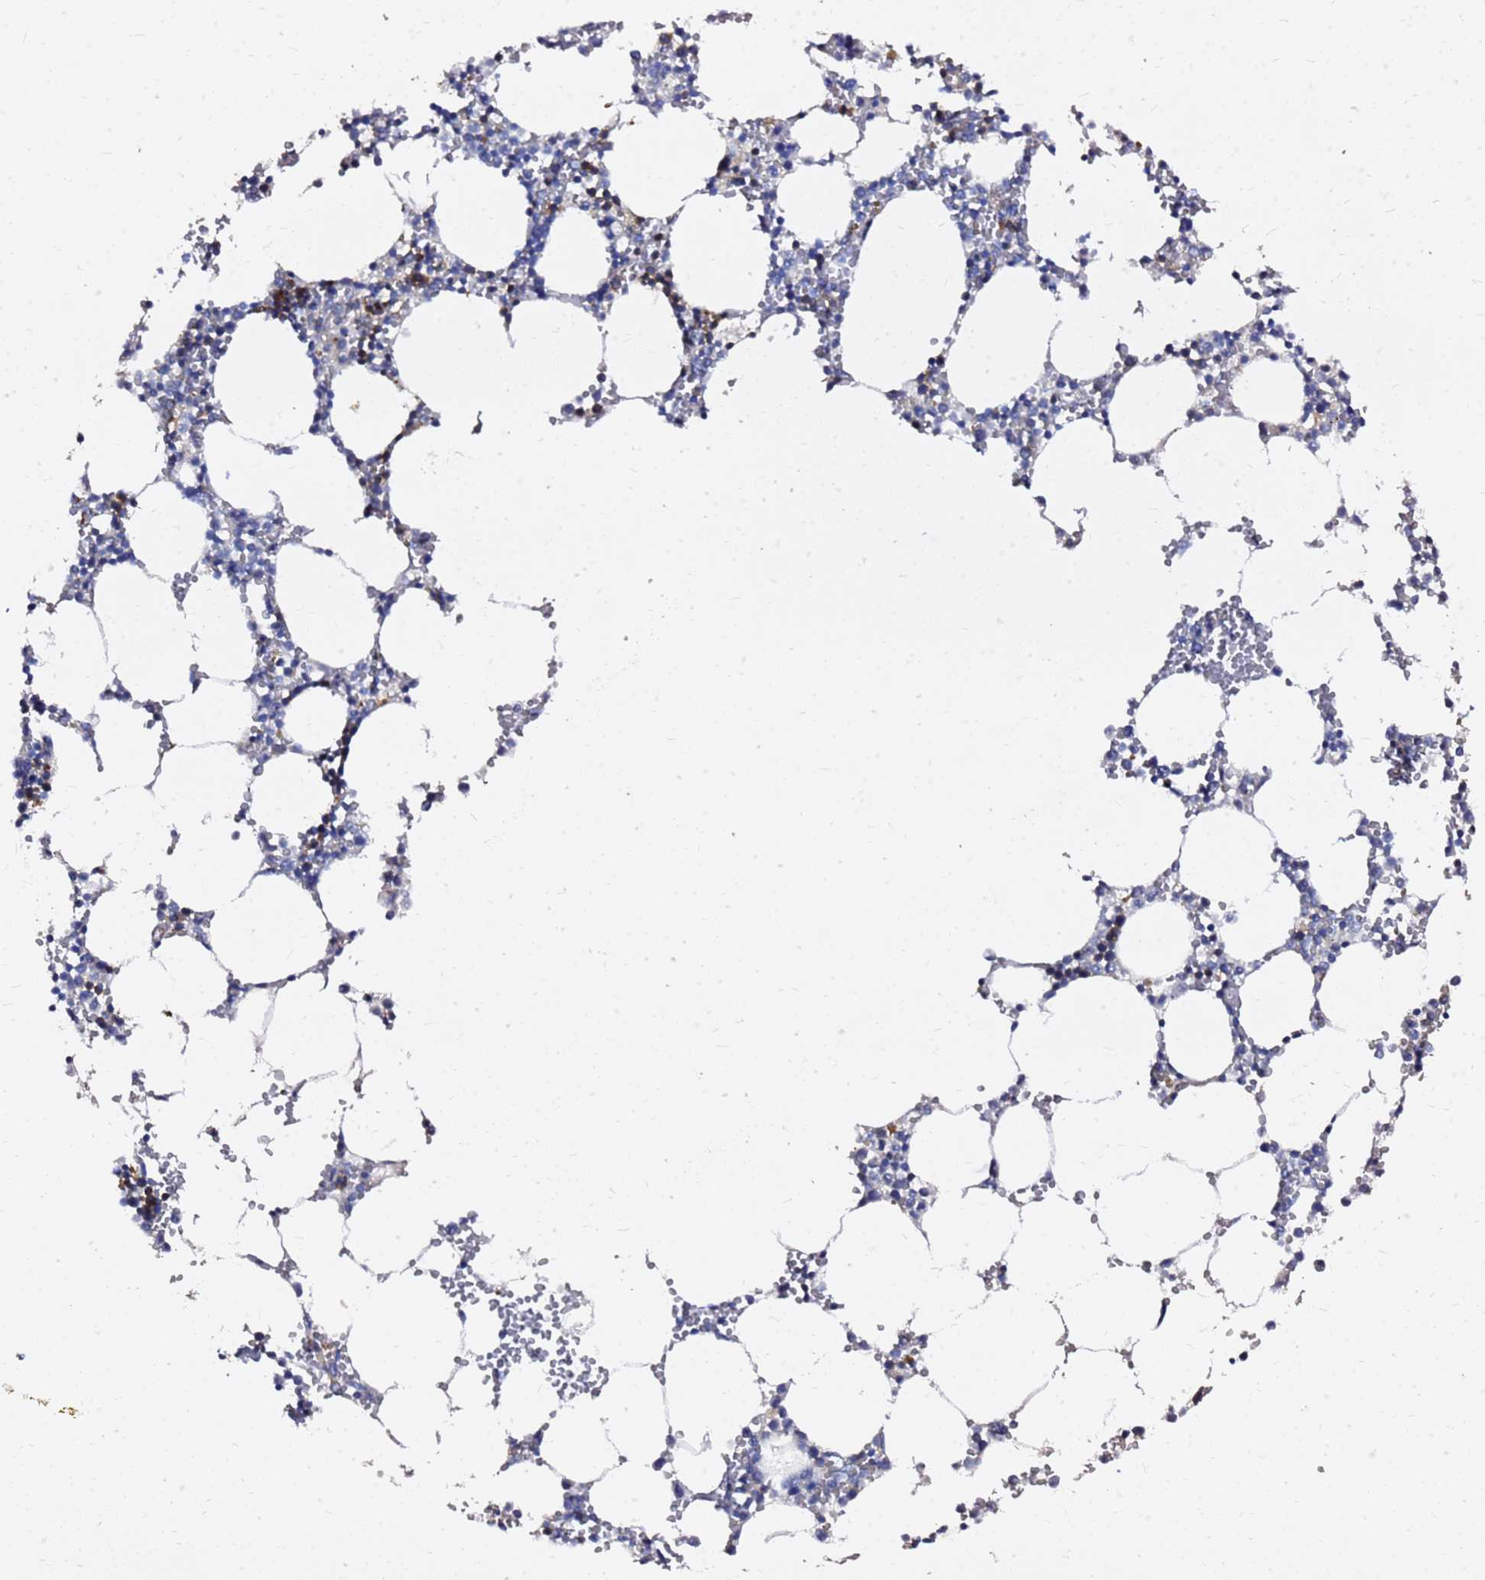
{"staining": {"intensity": "strong", "quantity": "25%-75%", "location": "cytoplasmic/membranous"}, "tissue": "bone marrow", "cell_type": "Hematopoietic cells", "image_type": "normal", "snomed": [{"axis": "morphology", "description": "Normal tissue, NOS"}, {"axis": "topography", "description": "Bone marrow"}], "caption": "Protein staining exhibits strong cytoplasmic/membranous expression in about 25%-75% of hematopoietic cells in benign bone marrow.", "gene": "TUBA8", "patient": {"sex": "female", "age": 64}}